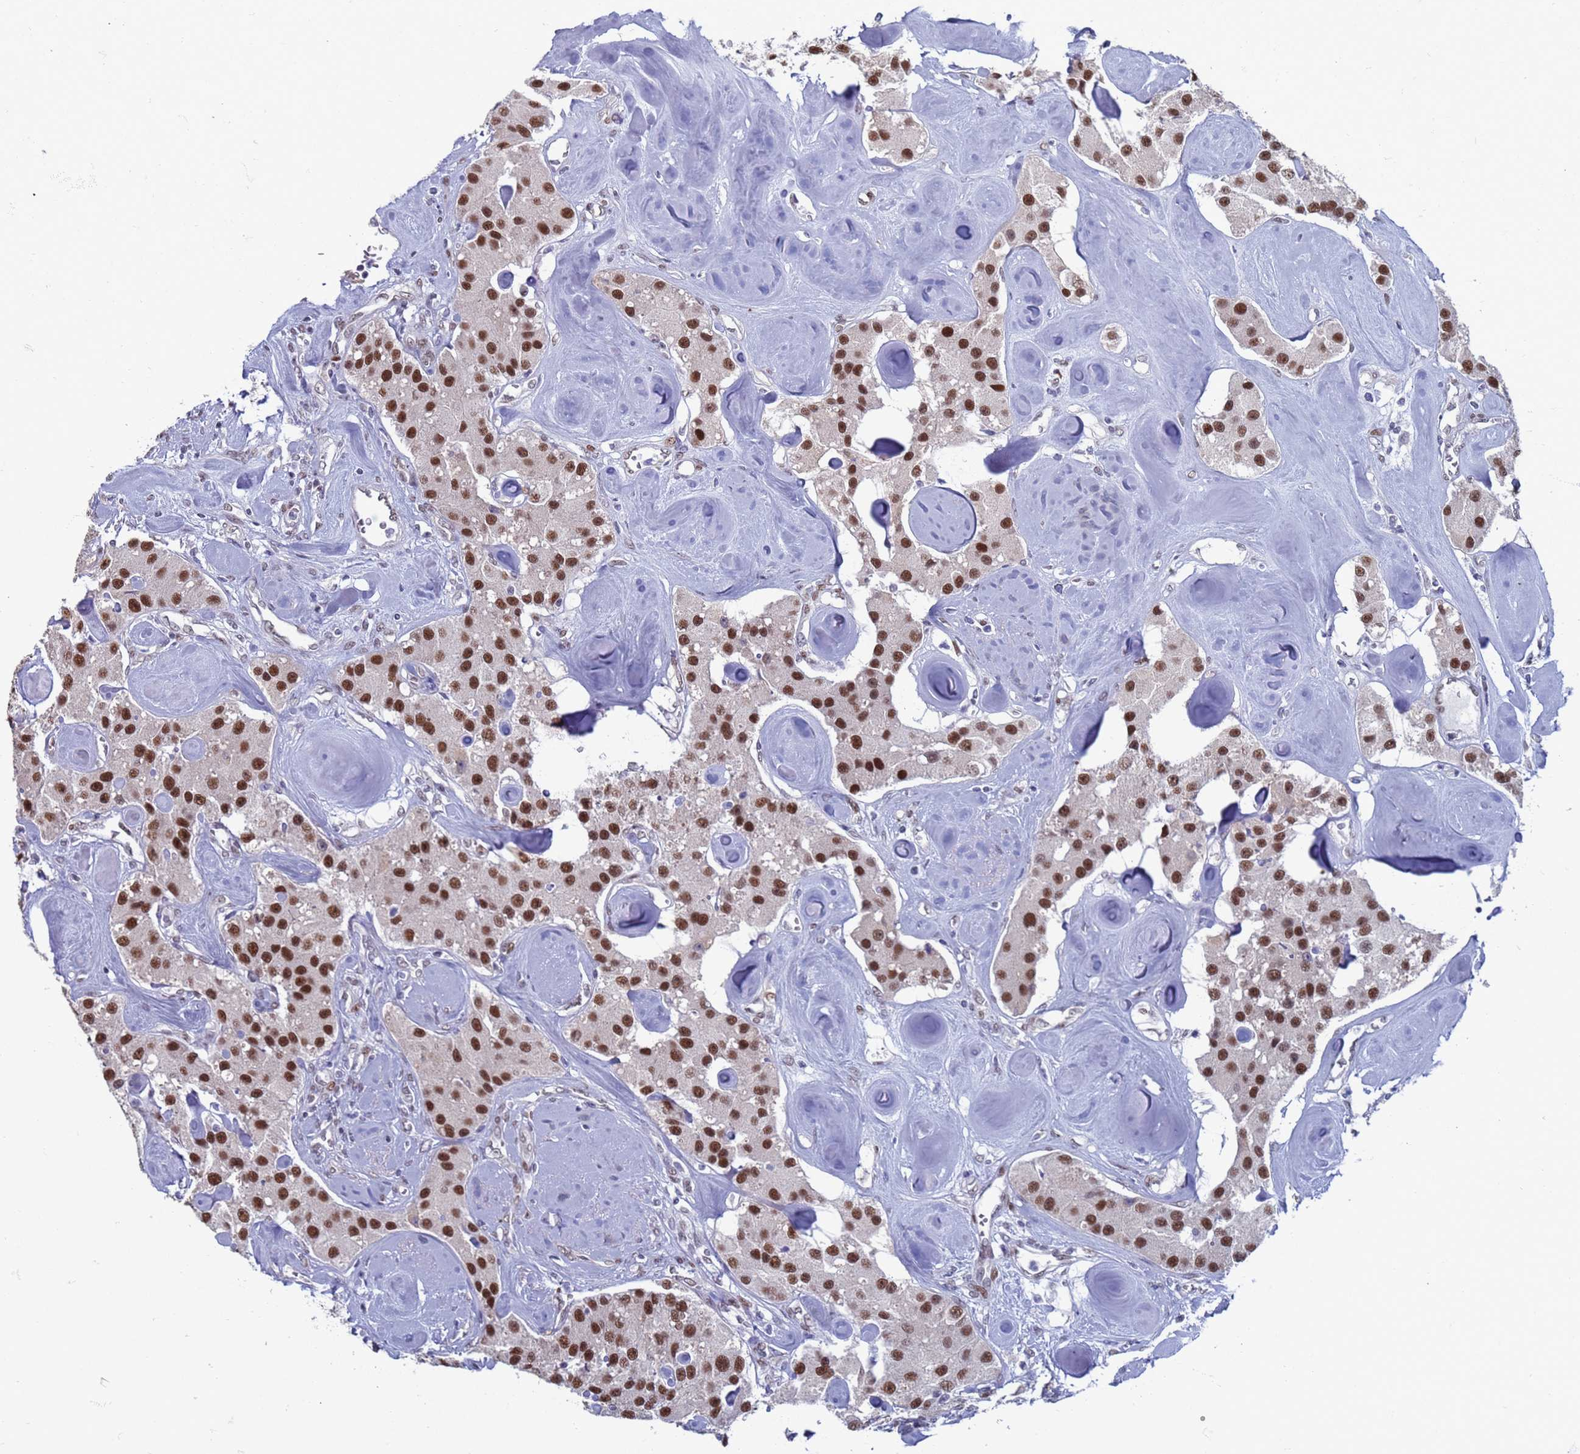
{"staining": {"intensity": "strong", "quantity": ">75%", "location": "nuclear"}, "tissue": "carcinoid", "cell_type": "Tumor cells", "image_type": "cancer", "snomed": [{"axis": "morphology", "description": "Carcinoid, malignant, NOS"}, {"axis": "topography", "description": "Pancreas"}], "caption": "Malignant carcinoid was stained to show a protein in brown. There is high levels of strong nuclear staining in approximately >75% of tumor cells. The staining is performed using DAB (3,3'-diaminobenzidine) brown chromogen to label protein expression. The nuclei are counter-stained blue using hematoxylin.", "gene": "SAE1", "patient": {"sex": "male", "age": 41}}